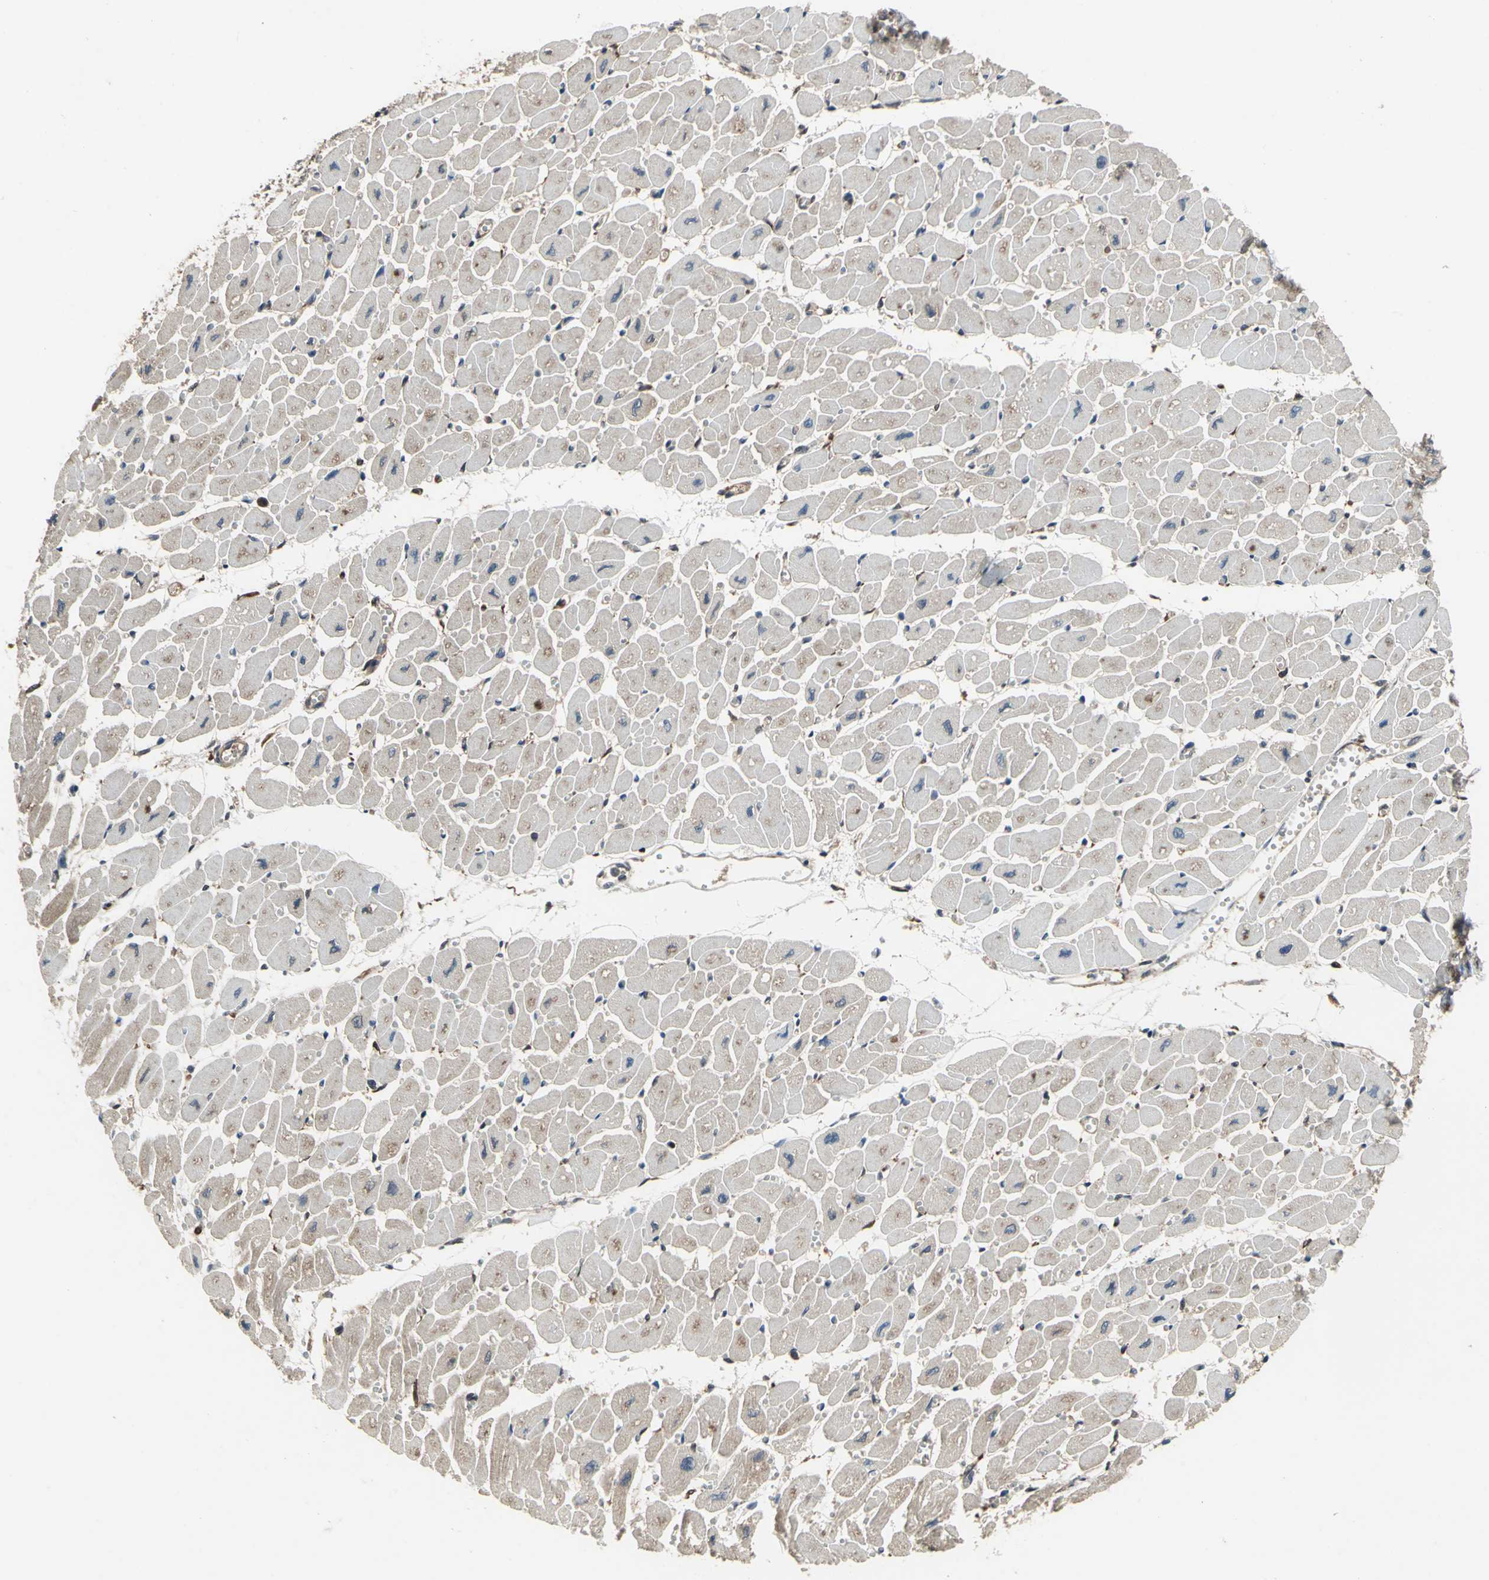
{"staining": {"intensity": "moderate", "quantity": "<25%", "location": "cytoplasmic/membranous"}, "tissue": "heart muscle", "cell_type": "Cardiomyocytes", "image_type": "normal", "snomed": [{"axis": "morphology", "description": "Normal tissue, NOS"}, {"axis": "topography", "description": "Heart"}], "caption": "Immunohistochemical staining of benign heart muscle displays moderate cytoplasmic/membranous protein positivity in approximately <25% of cardiomyocytes. (DAB = brown stain, brightfield microscopy at high magnification).", "gene": "CAPN1", "patient": {"sex": "female", "age": 54}}